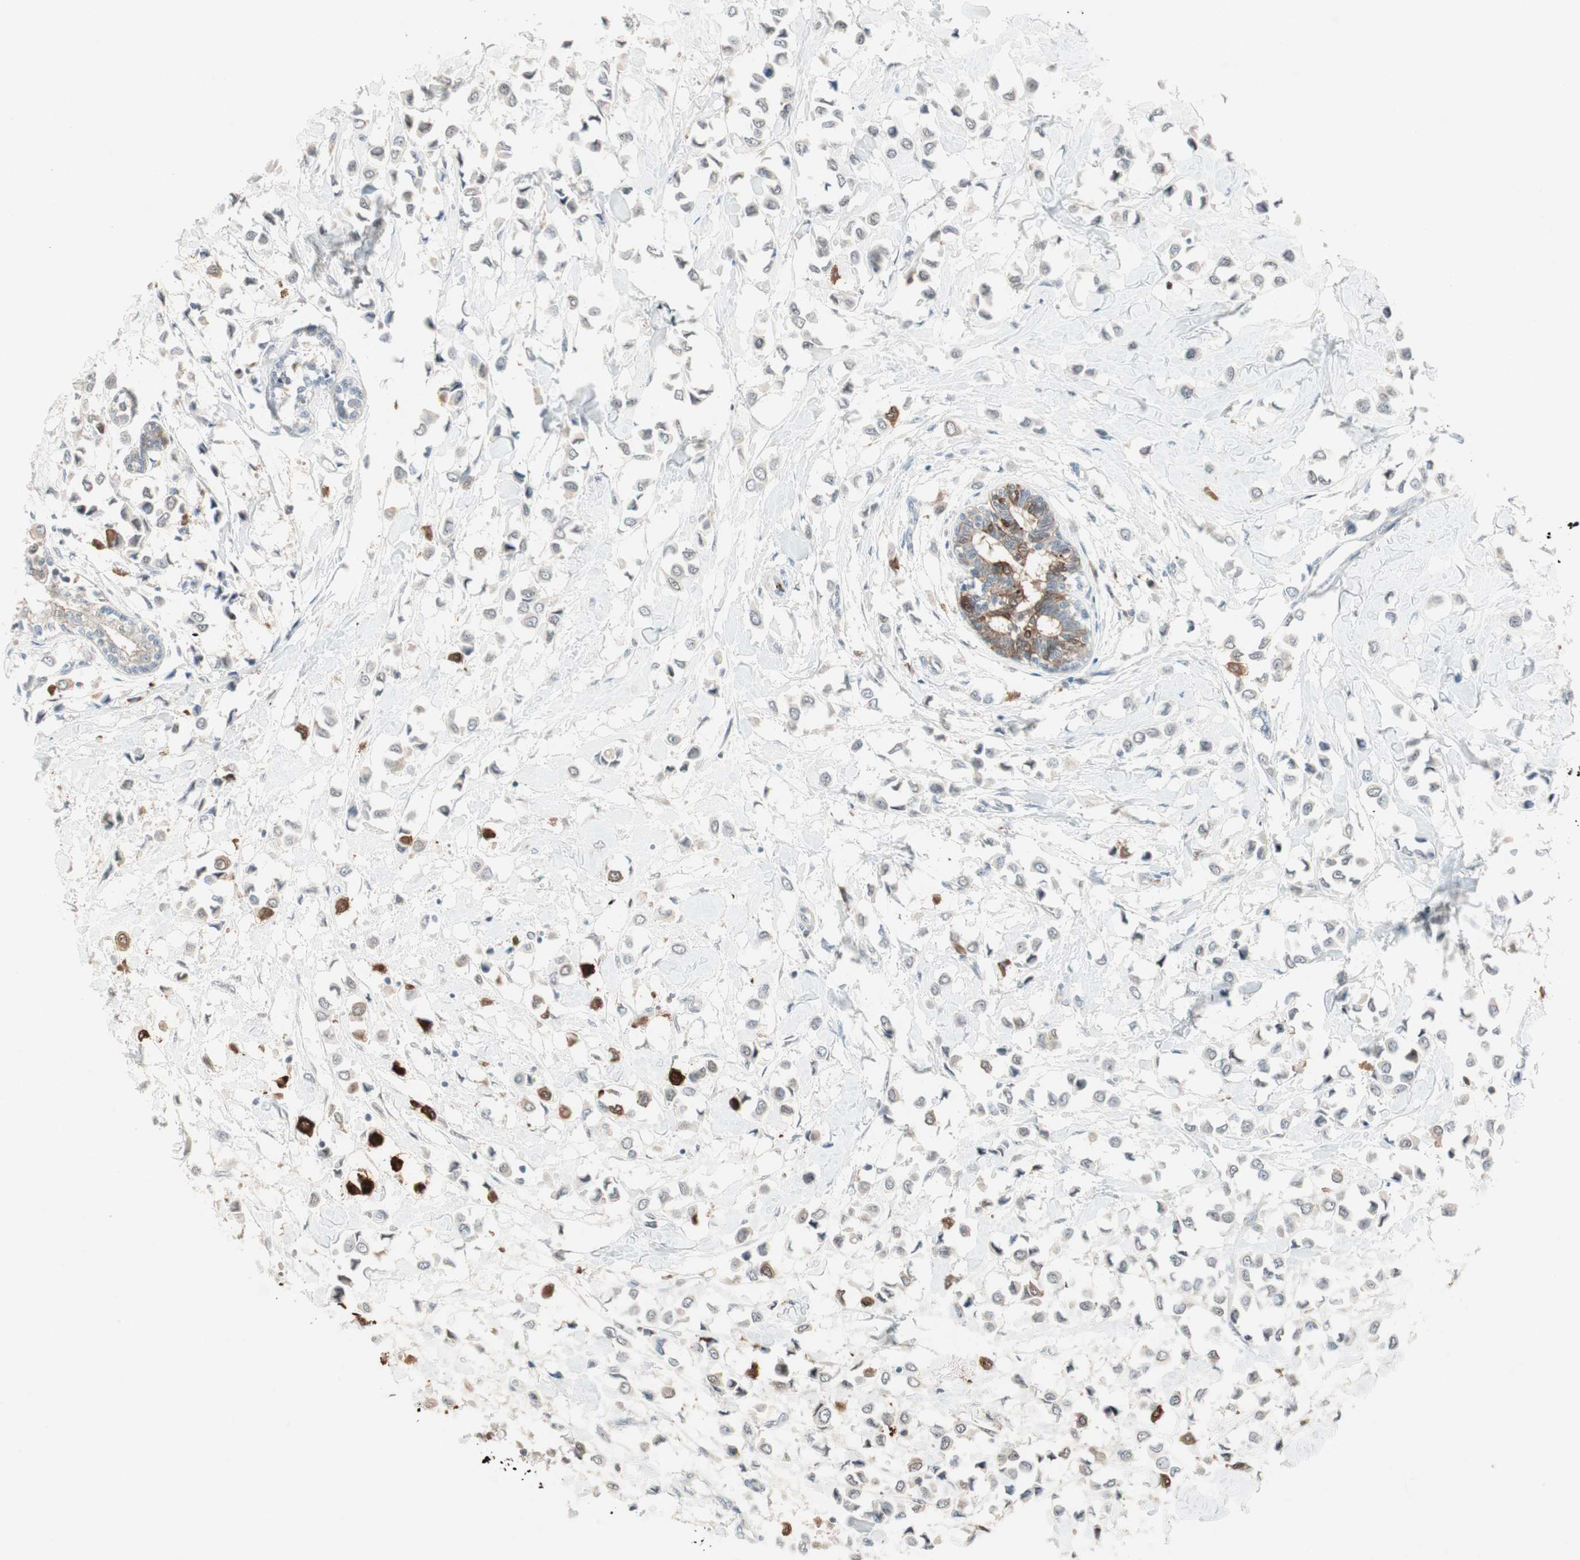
{"staining": {"intensity": "moderate", "quantity": "<25%", "location": "cytoplasmic/membranous"}, "tissue": "breast cancer", "cell_type": "Tumor cells", "image_type": "cancer", "snomed": [{"axis": "morphology", "description": "Lobular carcinoma"}, {"axis": "topography", "description": "Breast"}], "caption": "DAB (3,3'-diaminobenzidine) immunohistochemical staining of human breast cancer (lobular carcinoma) exhibits moderate cytoplasmic/membranous protein positivity in approximately <25% of tumor cells.", "gene": "RTL6", "patient": {"sex": "female", "age": 51}}